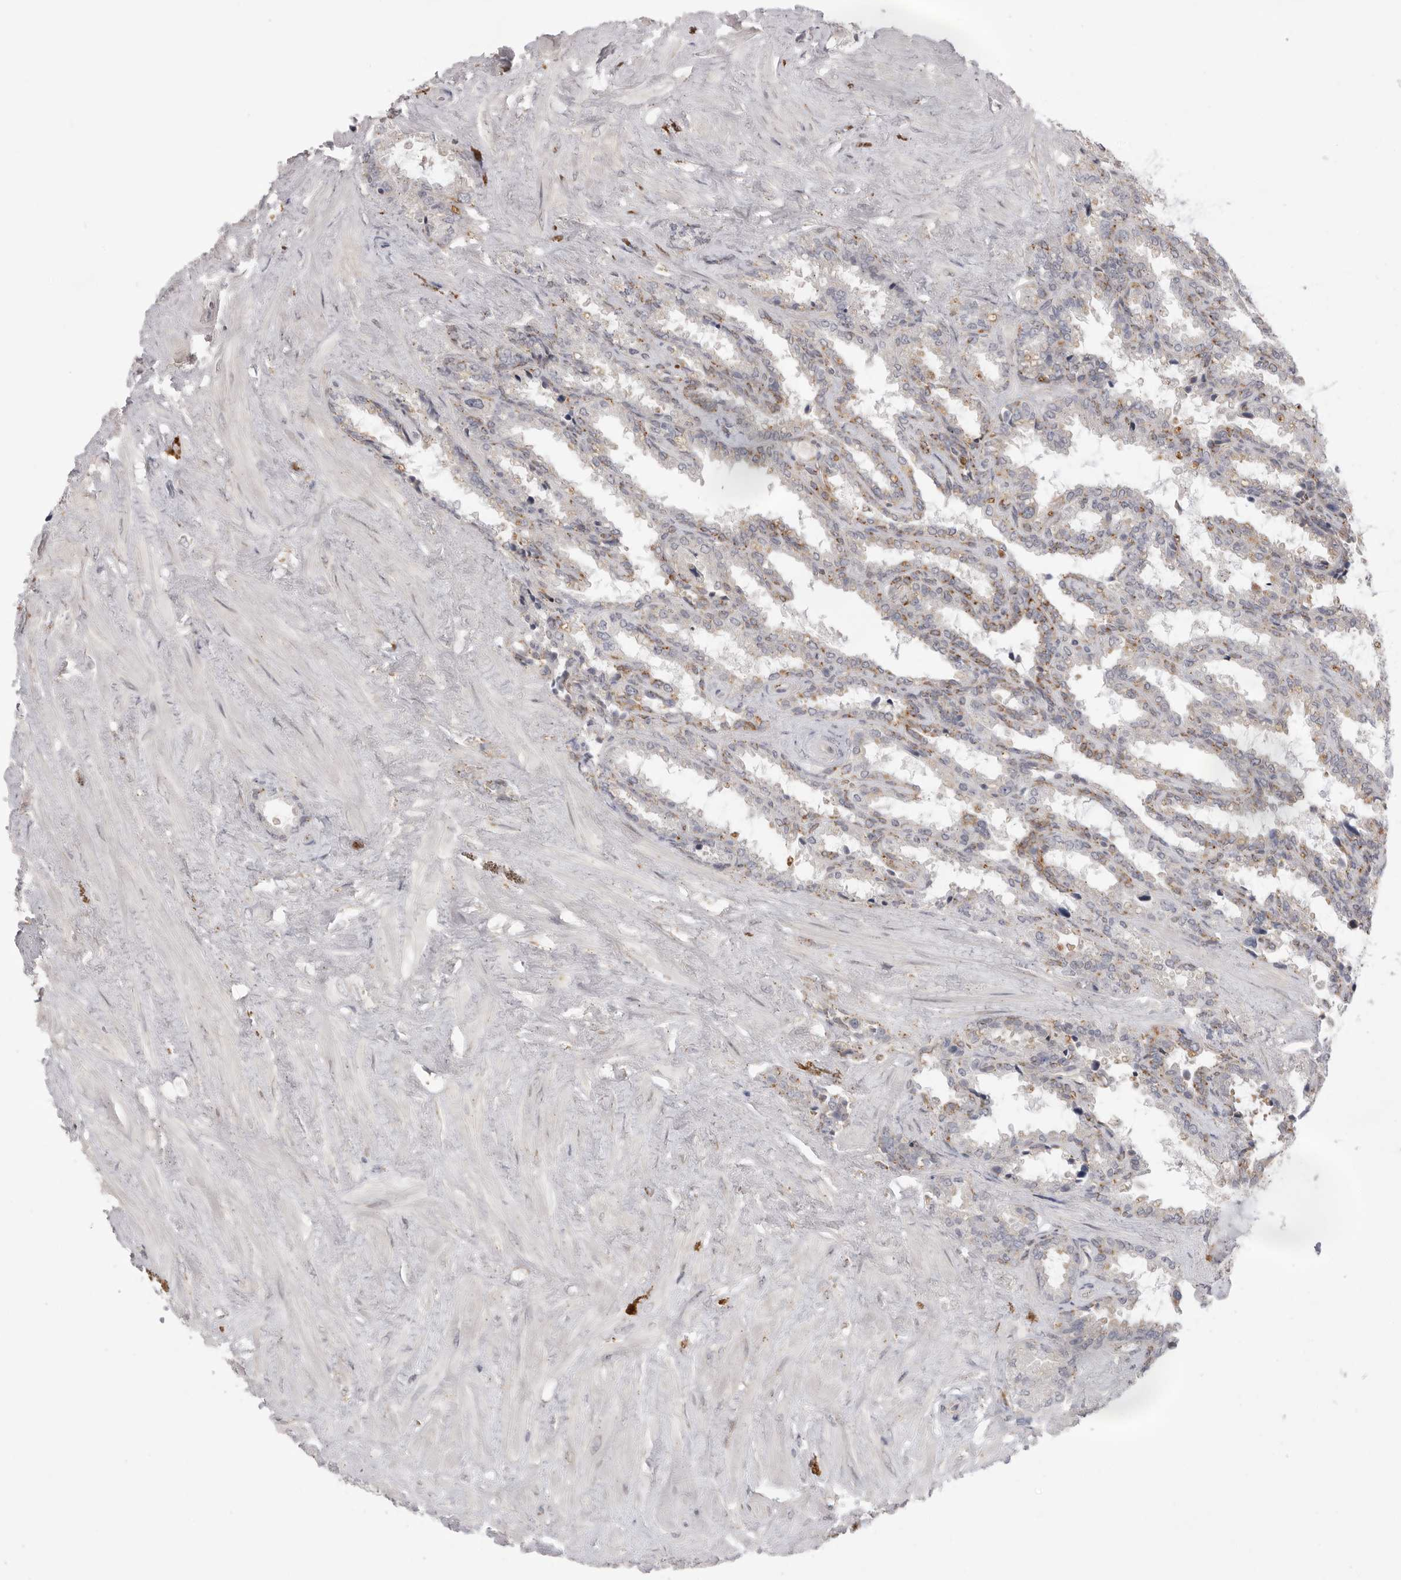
{"staining": {"intensity": "weak", "quantity": "25%-75%", "location": "cytoplasmic/membranous"}, "tissue": "seminal vesicle", "cell_type": "Glandular cells", "image_type": "normal", "snomed": [{"axis": "morphology", "description": "Normal tissue, NOS"}, {"axis": "topography", "description": "Seminal veicle"}], "caption": "IHC image of normal seminal vesicle stained for a protein (brown), which displays low levels of weak cytoplasmic/membranous staining in approximately 25%-75% of glandular cells.", "gene": "TLR3", "patient": {"sex": "male", "age": 46}}